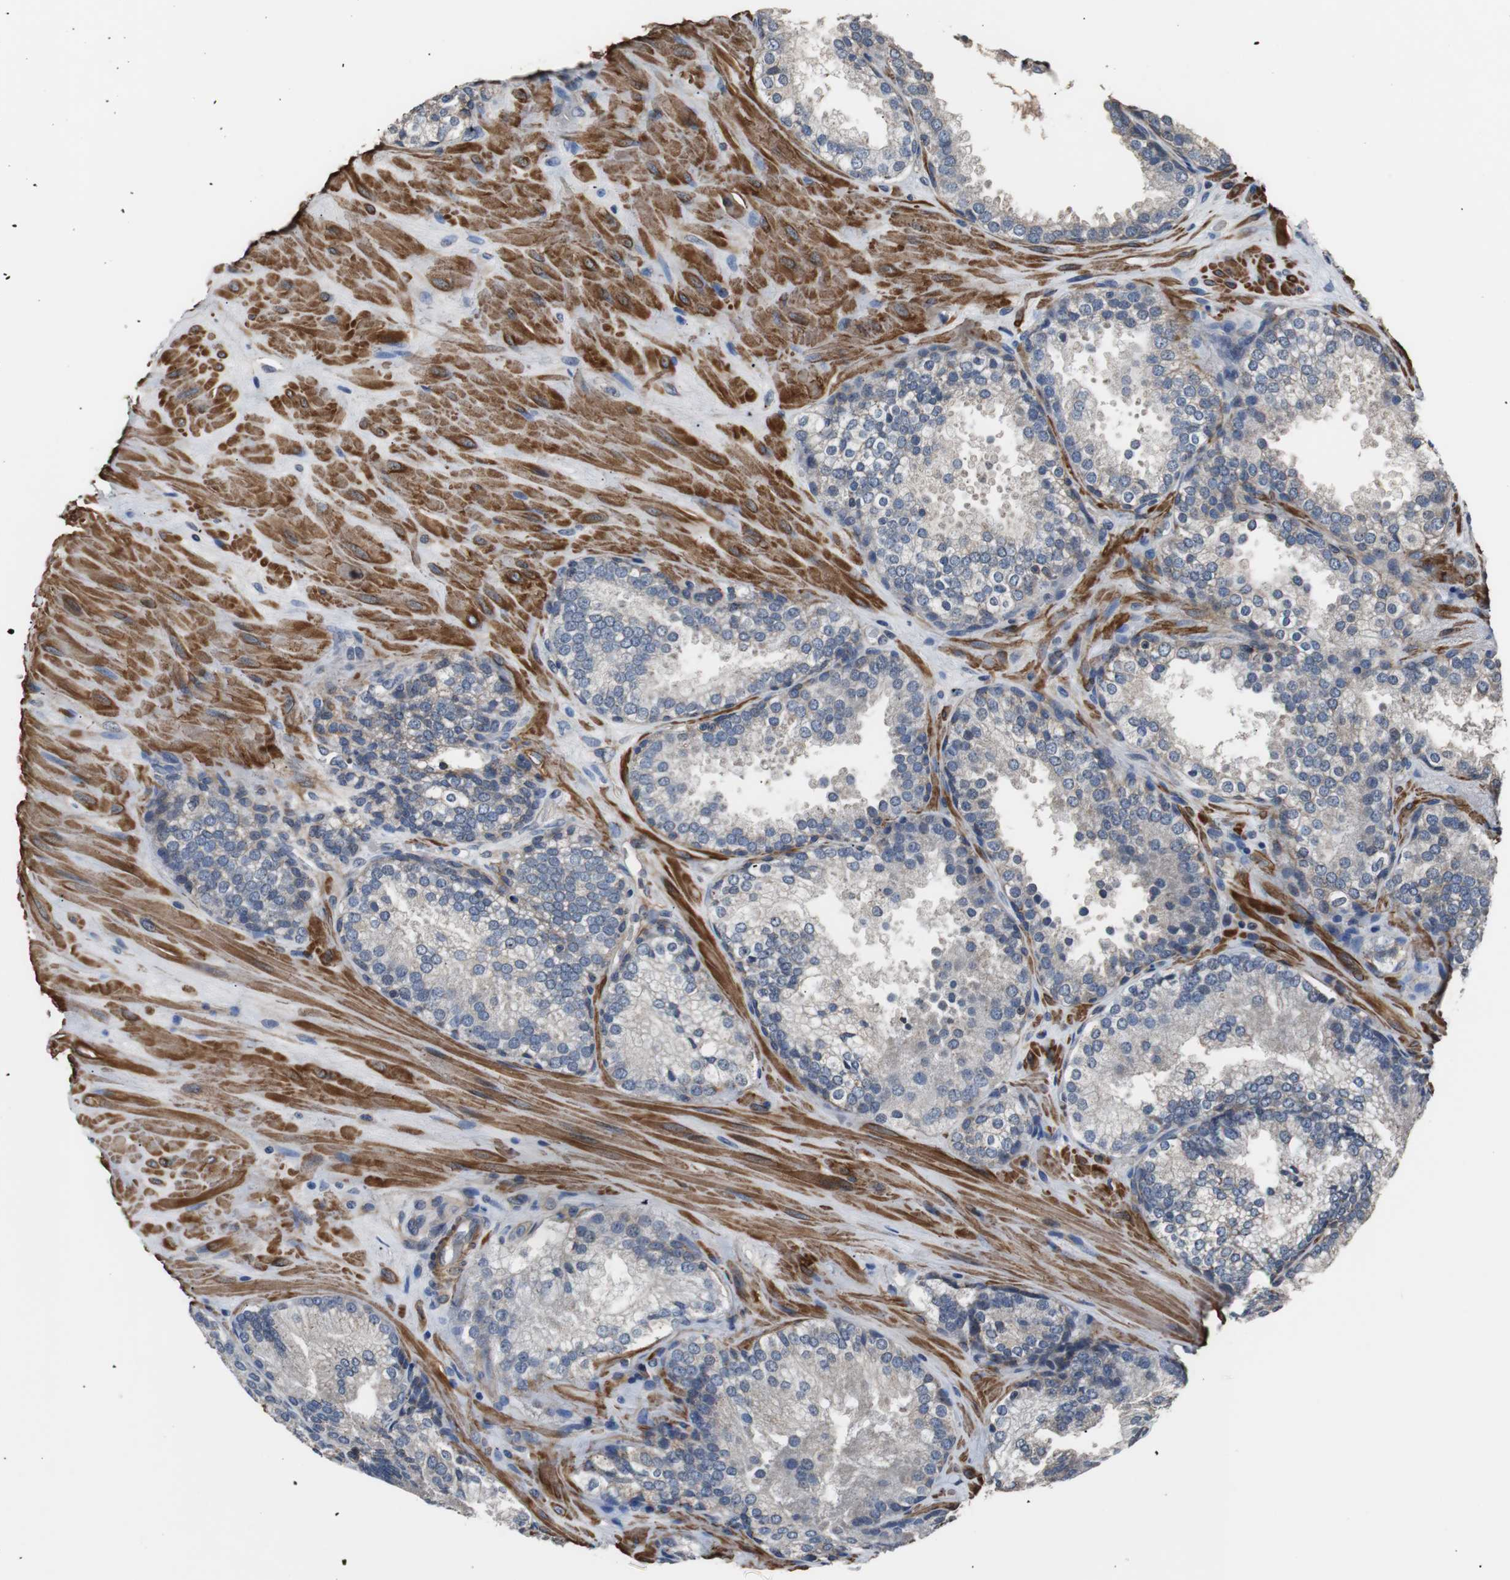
{"staining": {"intensity": "weak", "quantity": "25%-75%", "location": "cytoplasmic/membranous"}, "tissue": "prostate cancer", "cell_type": "Tumor cells", "image_type": "cancer", "snomed": [{"axis": "morphology", "description": "Adenocarcinoma, High grade"}, {"axis": "topography", "description": "Prostate"}], "caption": "A brown stain highlights weak cytoplasmic/membranous positivity of a protein in prostate cancer tumor cells. The protein of interest is stained brown, and the nuclei are stained in blue (DAB IHC with brightfield microscopy, high magnification).", "gene": "PITRM1", "patient": {"sex": "male", "age": 70}}